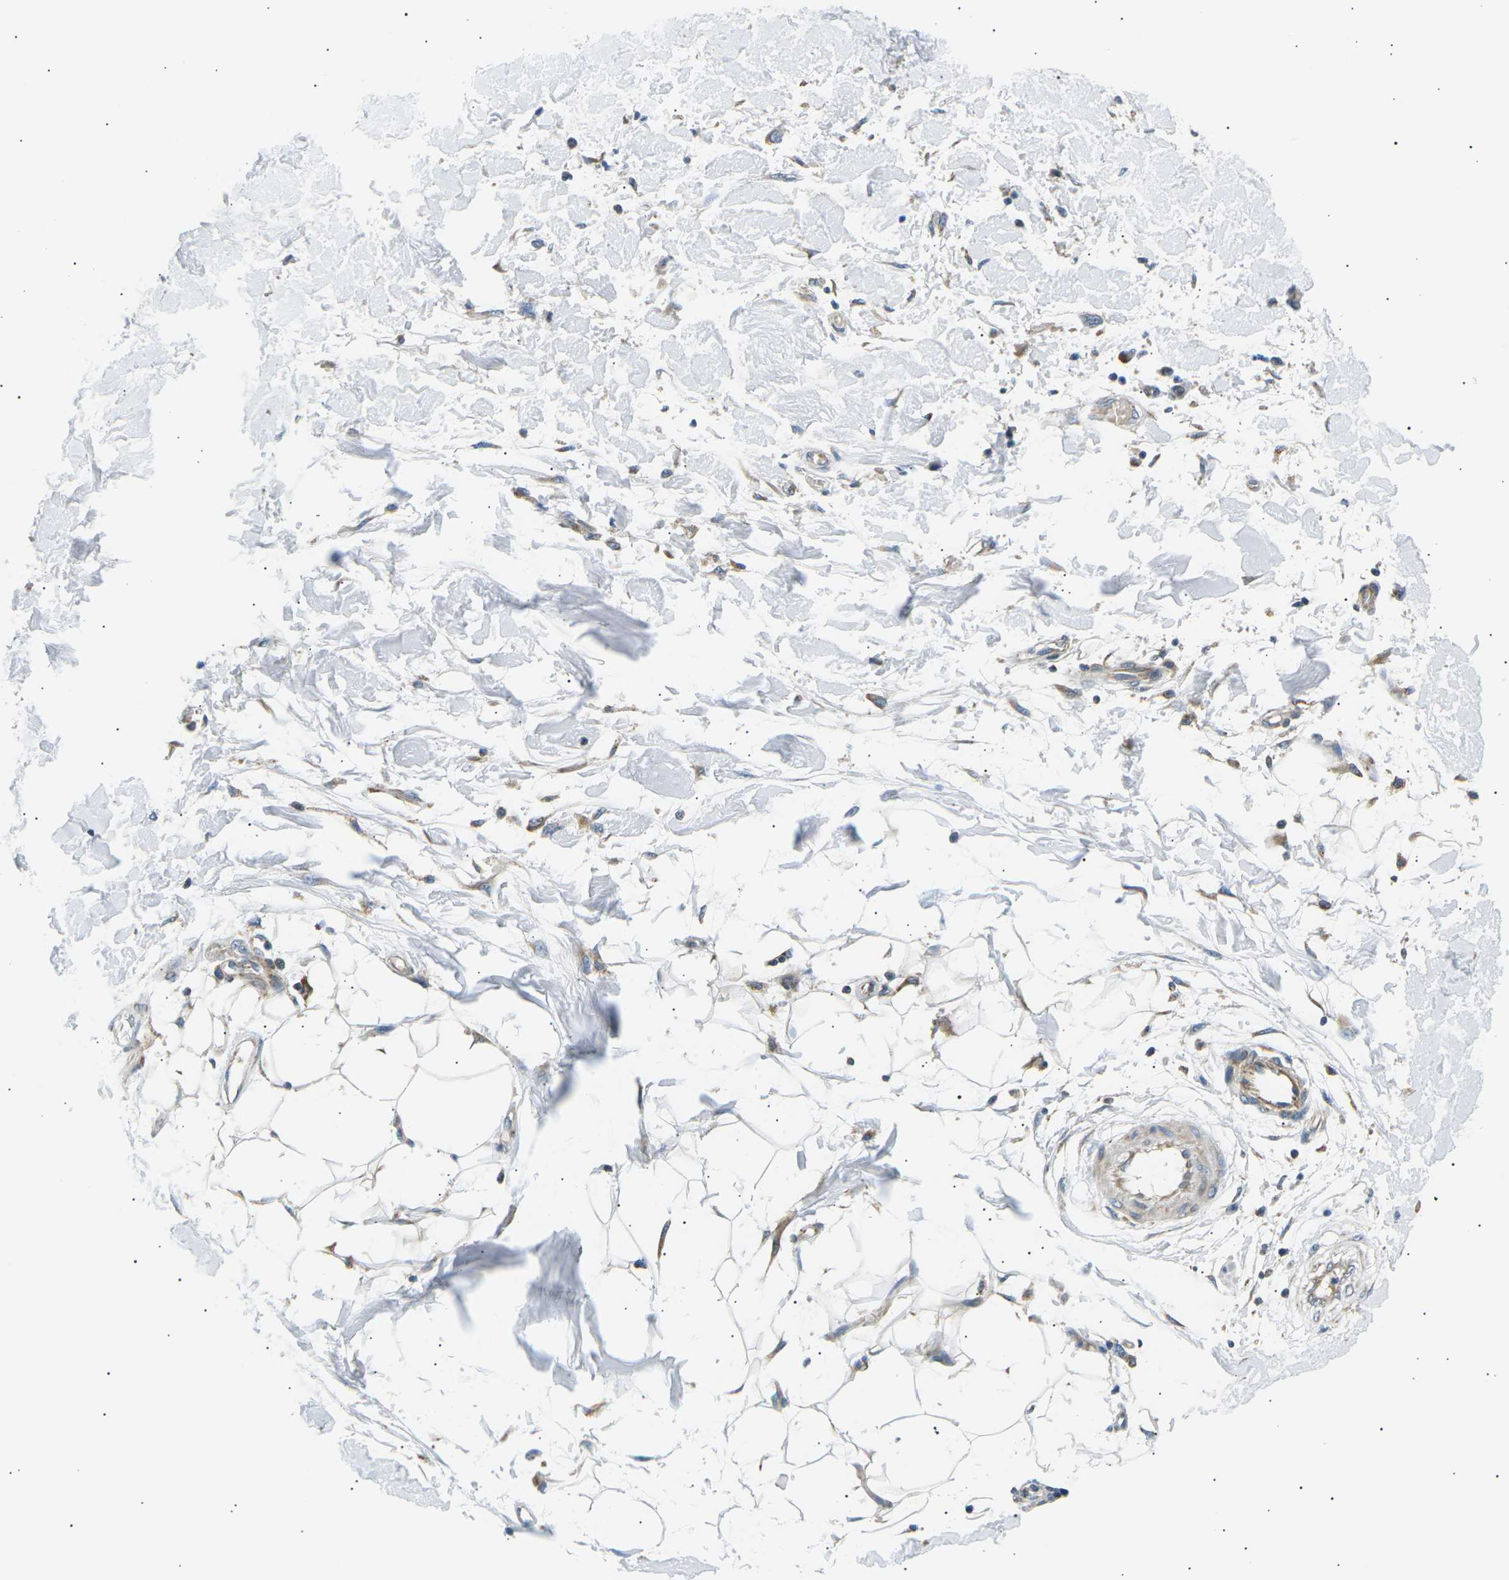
{"staining": {"intensity": "negative", "quantity": "none", "location": "none"}, "tissue": "adipose tissue", "cell_type": "Adipocytes", "image_type": "normal", "snomed": [{"axis": "morphology", "description": "Normal tissue, NOS"}, {"axis": "morphology", "description": "Squamous cell carcinoma, NOS"}, {"axis": "topography", "description": "Skin"}, {"axis": "topography", "description": "Peripheral nerve tissue"}], "caption": "Immunohistochemistry (IHC) histopathology image of unremarkable adipose tissue: adipose tissue stained with DAB (3,3'-diaminobenzidine) demonstrates no significant protein expression in adipocytes. (Brightfield microscopy of DAB (3,3'-diaminobenzidine) IHC at high magnification).", "gene": "TBC1D8", "patient": {"sex": "male", "age": 83}}